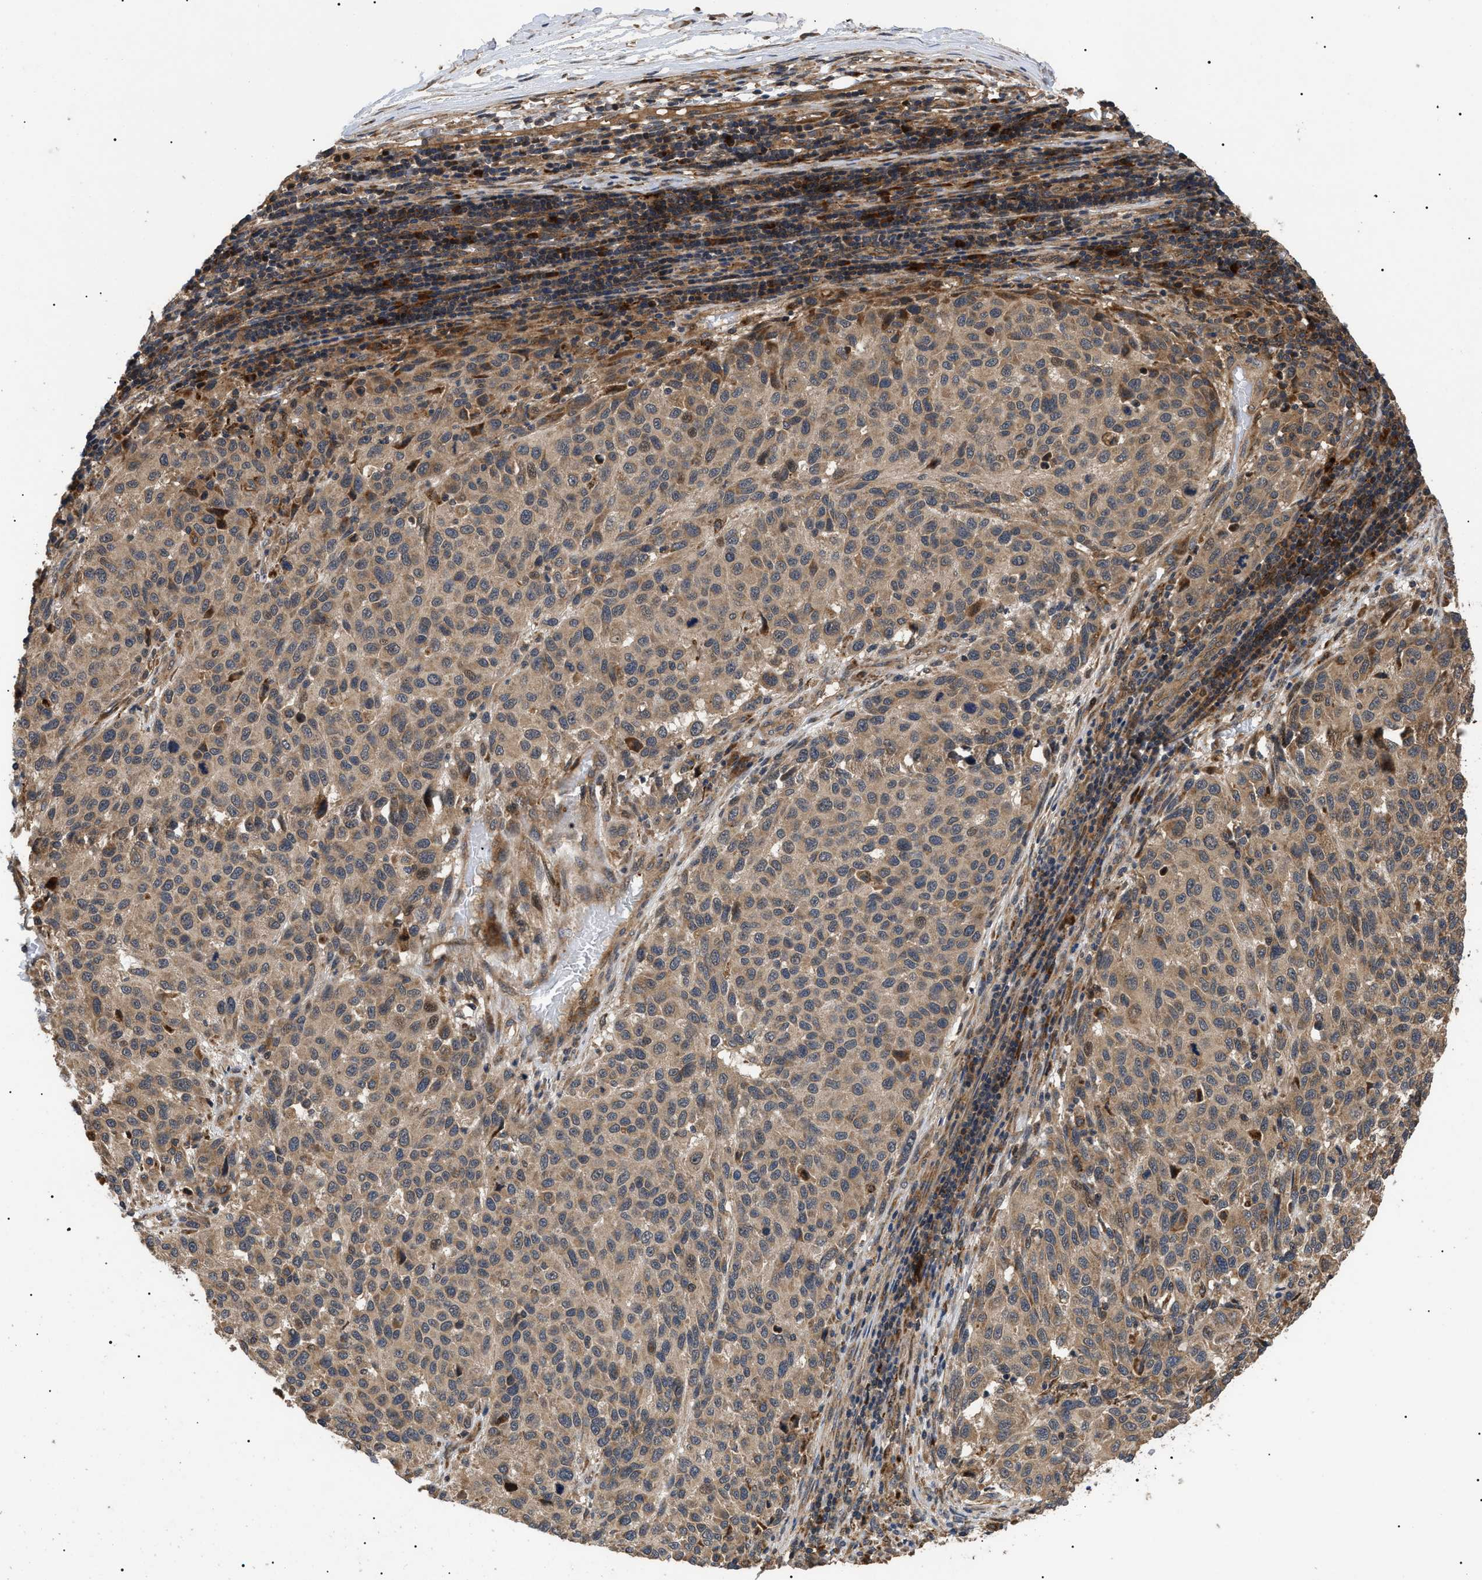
{"staining": {"intensity": "weak", "quantity": ">75%", "location": "cytoplasmic/membranous,nuclear"}, "tissue": "melanoma", "cell_type": "Tumor cells", "image_type": "cancer", "snomed": [{"axis": "morphology", "description": "Malignant melanoma, Metastatic site"}, {"axis": "topography", "description": "Lymph node"}], "caption": "IHC of malignant melanoma (metastatic site) displays low levels of weak cytoplasmic/membranous and nuclear positivity in about >75% of tumor cells.", "gene": "ASTL", "patient": {"sex": "male", "age": 61}}